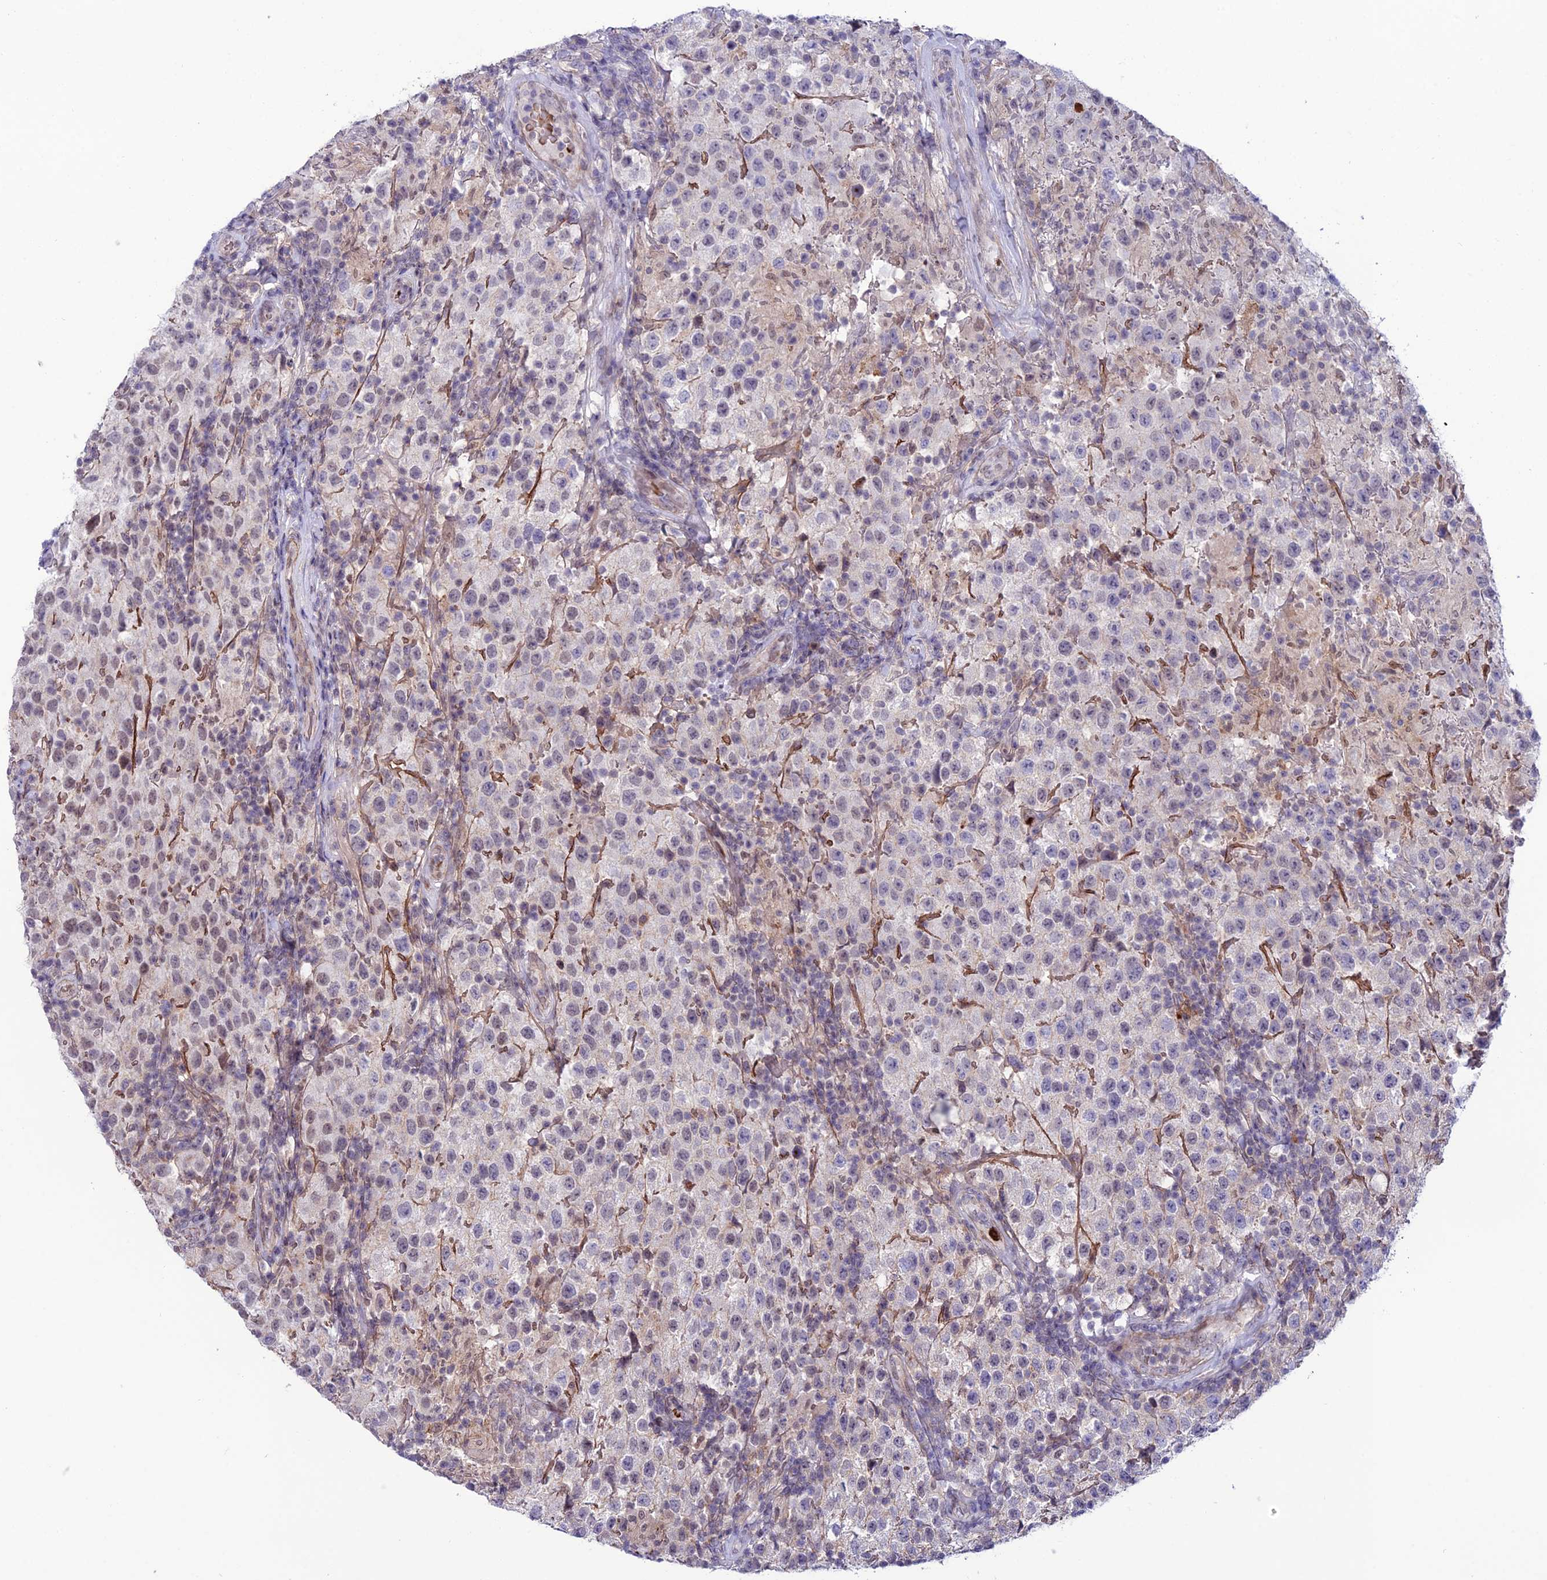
{"staining": {"intensity": "weak", "quantity": "<25%", "location": "nuclear"}, "tissue": "testis cancer", "cell_type": "Tumor cells", "image_type": "cancer", "snomed": [{"axis": "morphology", "description": "Seminoma, NOS"}, {"axis": "morphology", "description": "Carcinoma, Embryonal, NOS"}, {"axis": "topography", "description": "Testis"}], "caption": "This image is of testis cancer stained with IHC to label a protein in brown with the nuclei are counter-stained blue. There is no staining in tumor cells.", "gene": "COL6A6", "patient": {"sex": "male", "age": 41}}